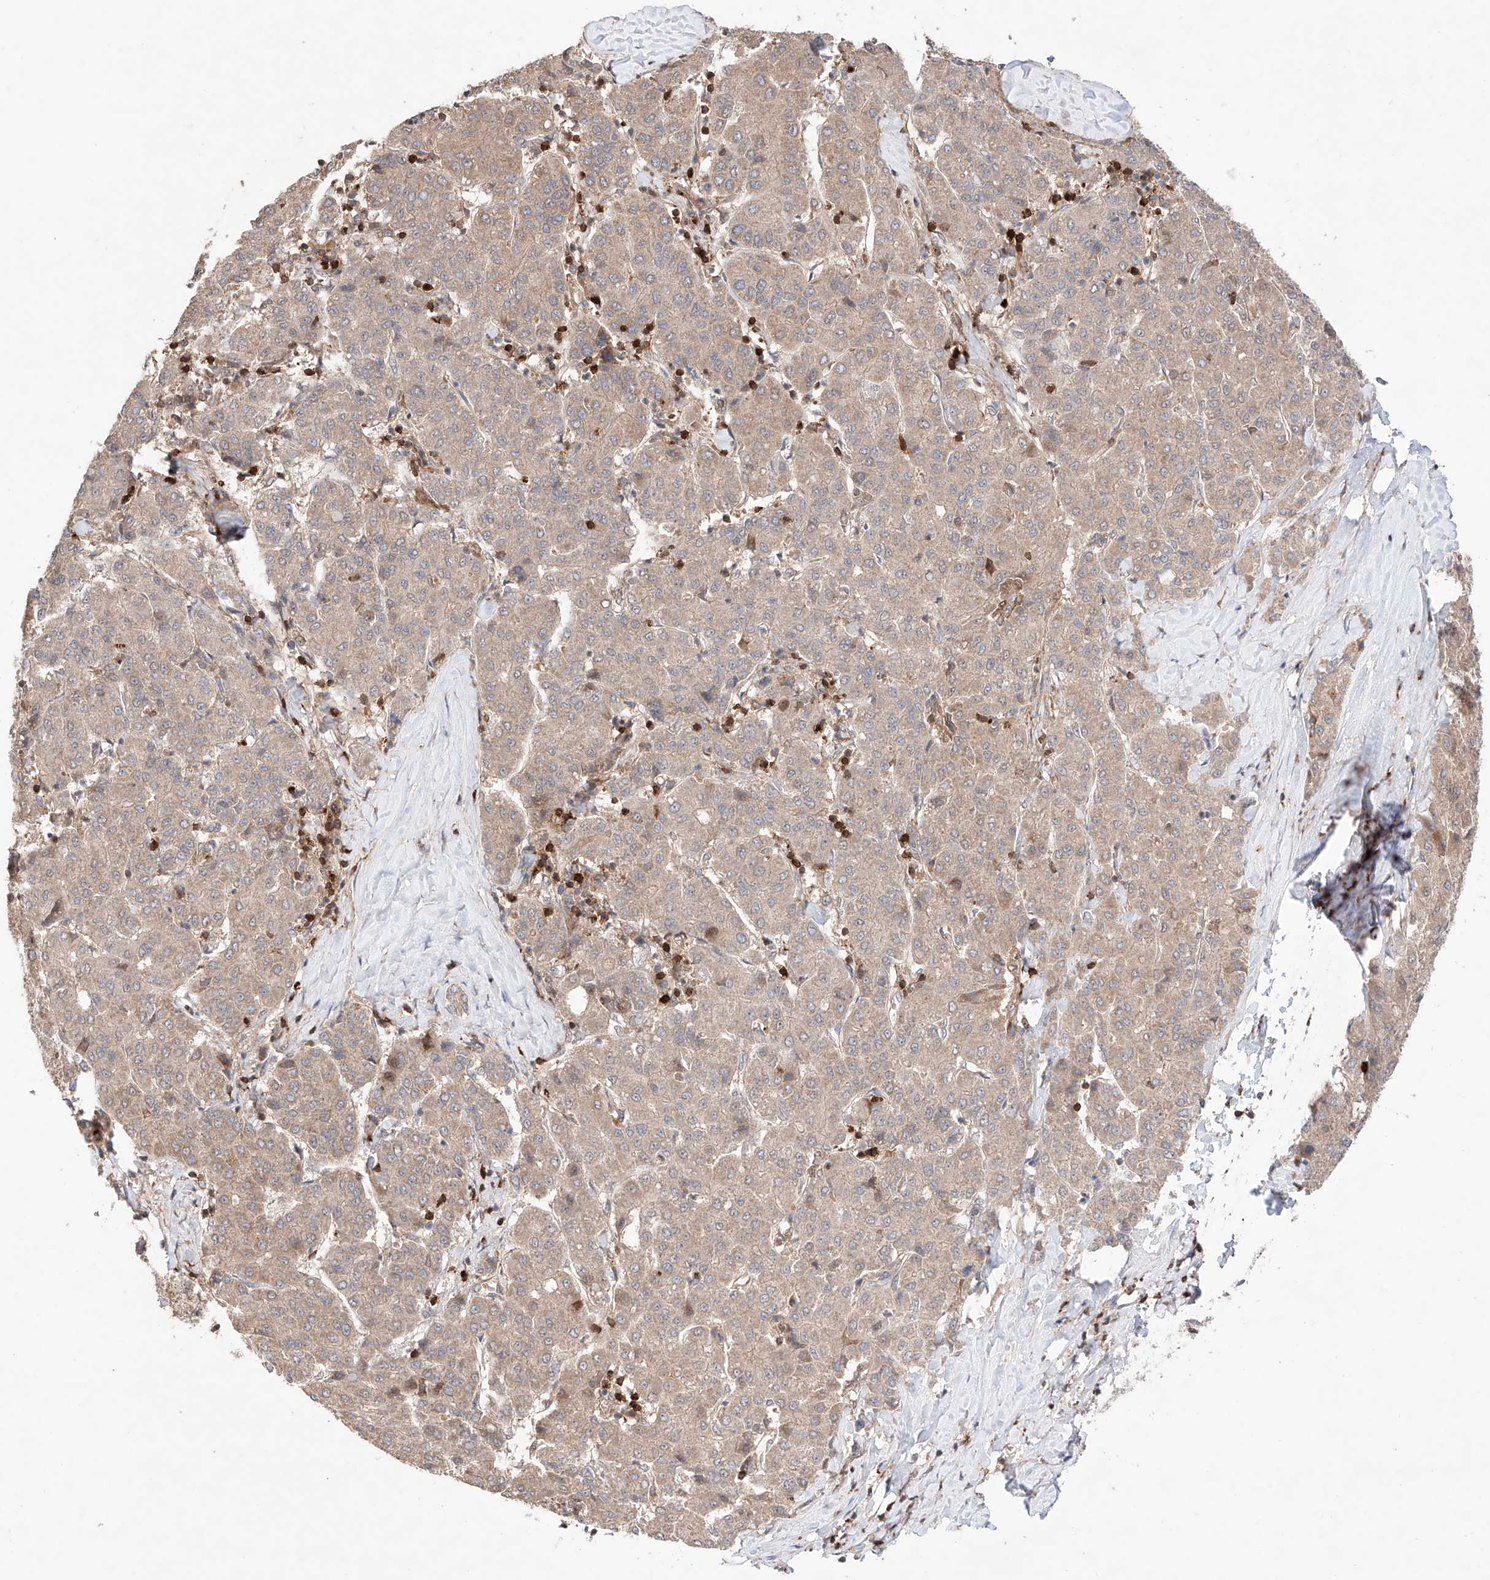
{"staining": {"intensity": "weak", "quantity": ">75%", "location": "cytoplasmic/membranous"}, "tissue": "liver cancer", "cell_type": "Tumor cells", "image_type": "cancer", "snomed": [{"axis": "morphology", "description": "Carcinoma, Hepatocellular, NOS"}, {"axis": "topography", "description": "Liver"}], "caption": "A histopathology image of human liver hepatocellular carcinoma stained for a protein shows weak cytoplasmic/membranous brown staining in tumor cells.", "gene": "IGSF22", "patient": {"sex": "male", "age": 65}}